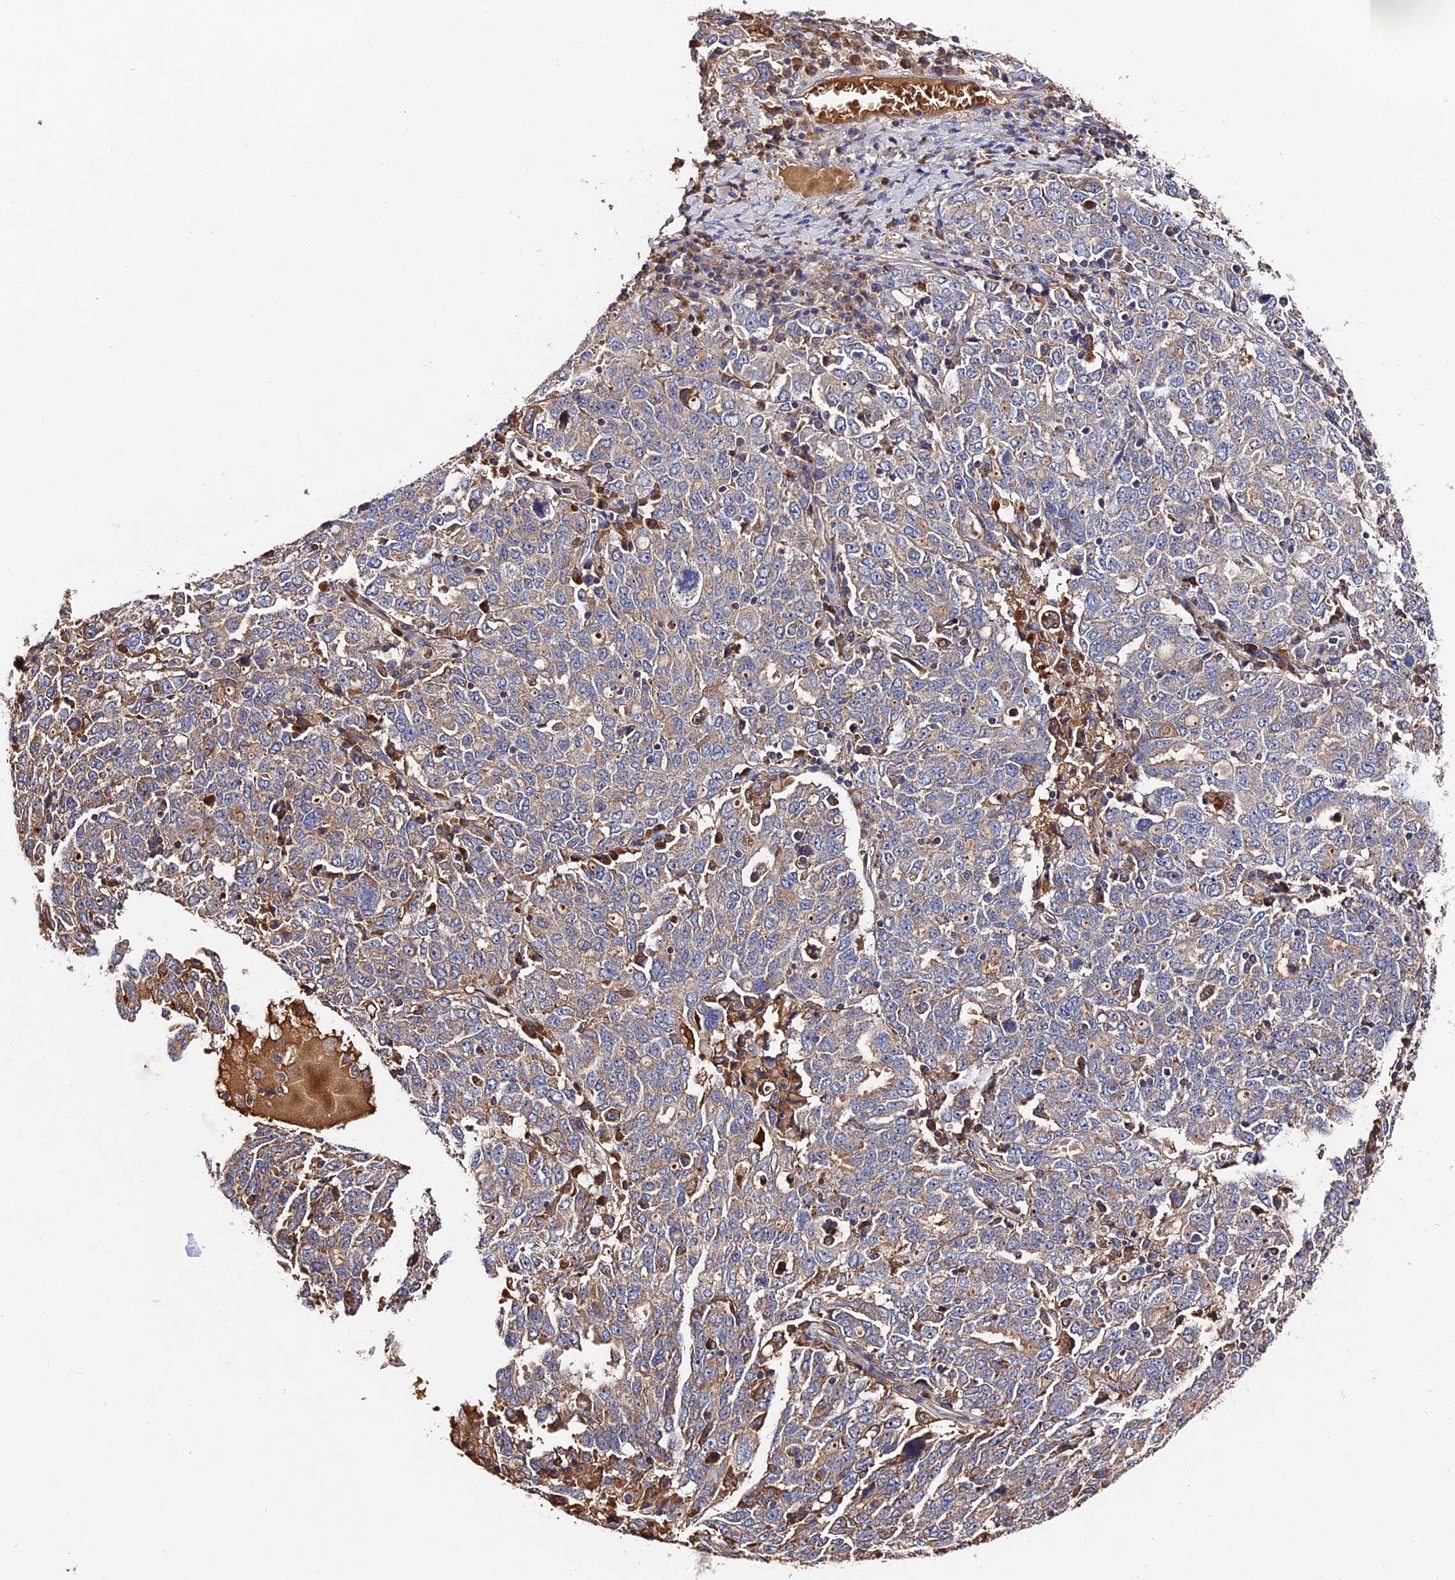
{"staining": {"intensity": "weak", "quantity": "<25%", "location": "cytoplasmic/membranous"}, "tissue": "ovarian cancer", "cell_type": "Tumor cells", "image_type": "cancer", "snomed": [{"axis": "morphology", "description": "Carcinoma, endometroid"}, {"axis": "topography", "description": "Ovary"}], "caption": "Immunohistochemistry (IHC) of endometroid carcinoma (ovarian) shows no staining in tumor cells.", "gene": "DHRS11", "patient": {"sex": "female", "age": 62}}